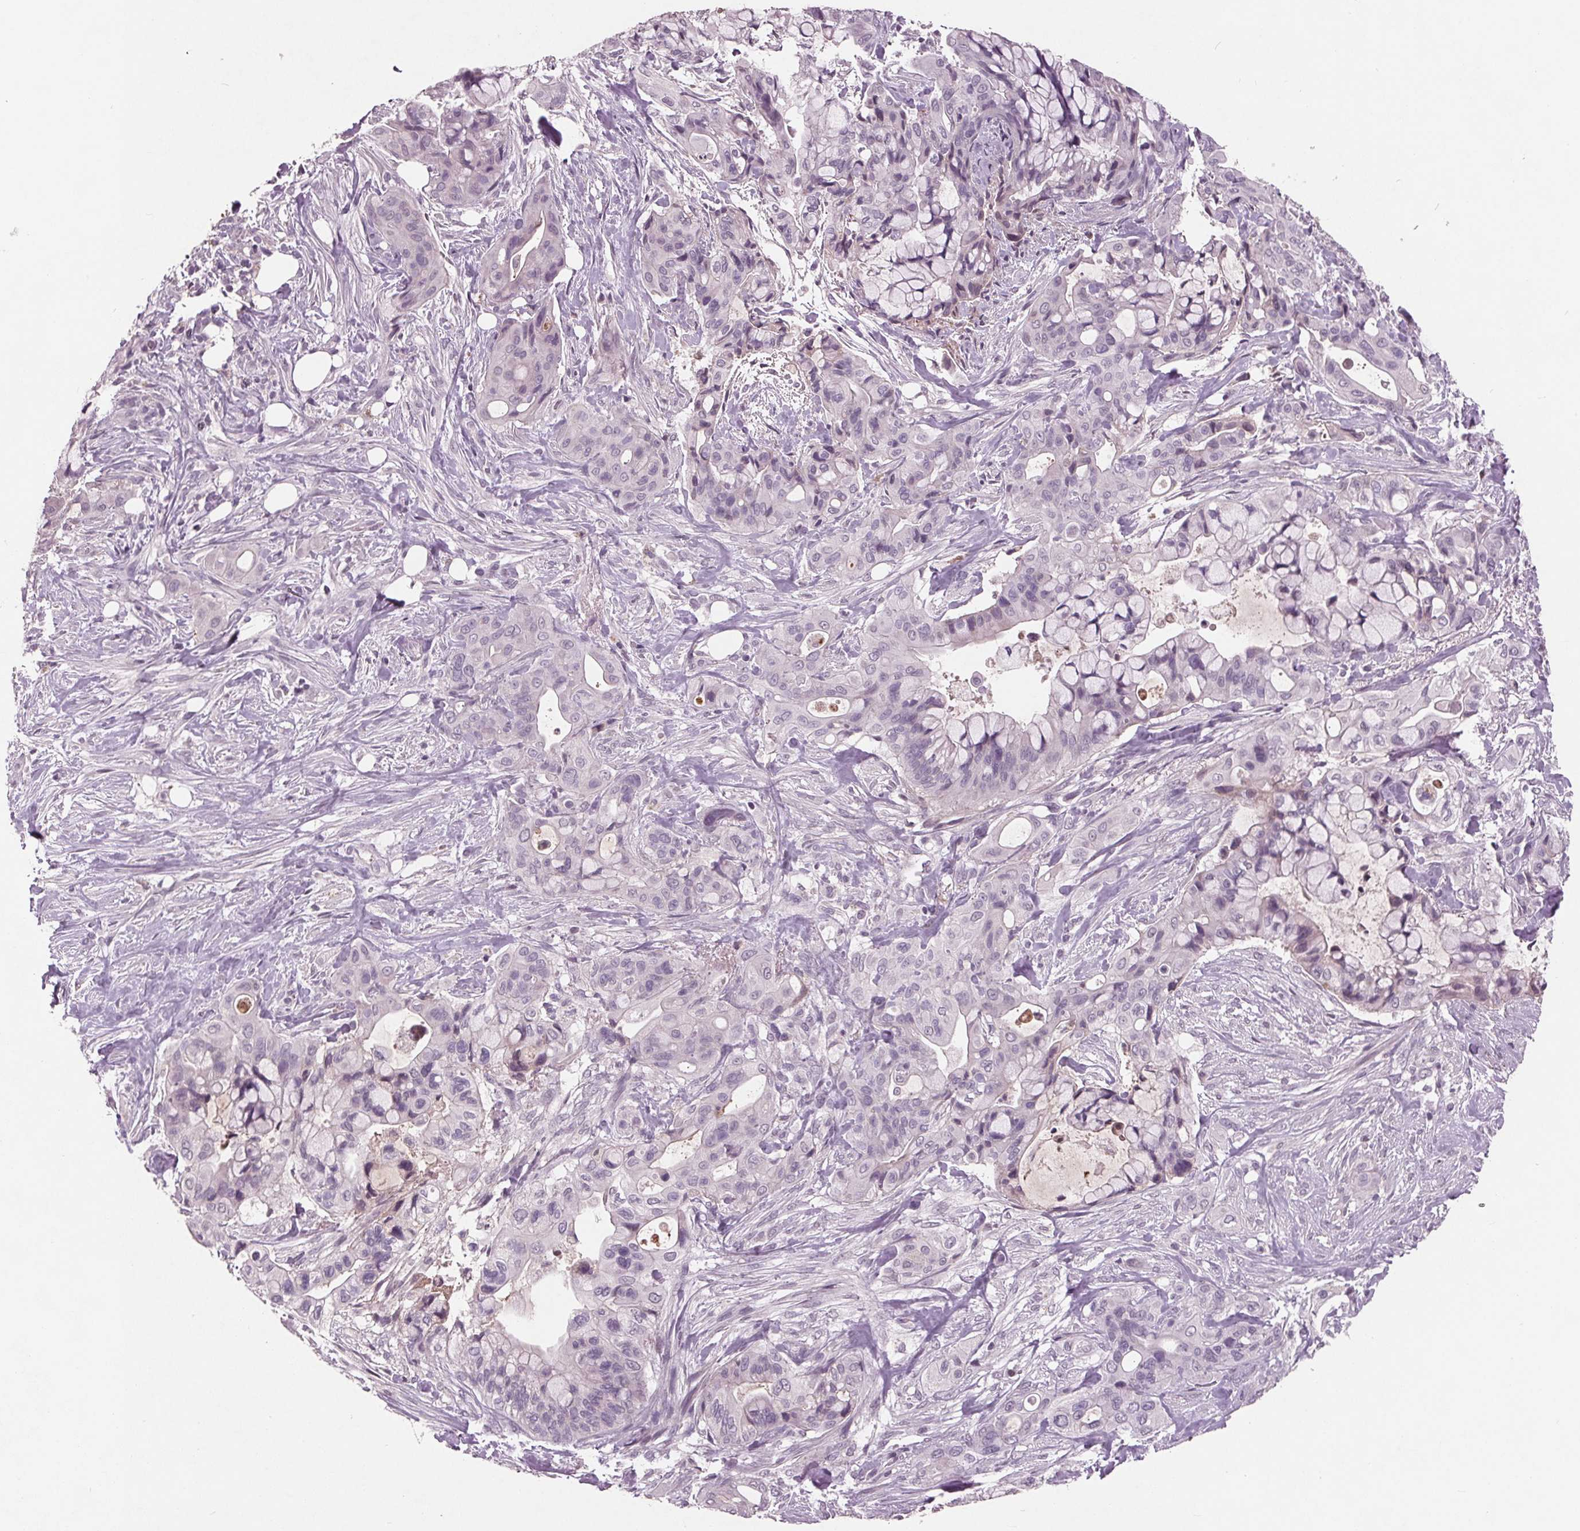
{"staining": {"intensity": "negative", "quantity": "none", "location": "none"}, "tissue": "pancreatic cancer", "cell_type": "Tumor cells", "image_type": "cancer", "snomed": [{"axis": "morphology", "description": "Adenocarcinoma, NOS"}, {"axis": "topography", "description": "Pancreas"}], "caption": "Micrograph shows no protein staining in tumor cells of pancreatic cancer (adenocarcinoma) tissue.", "gene": "C6", "patient": {"sex": "male", "age": 71}}